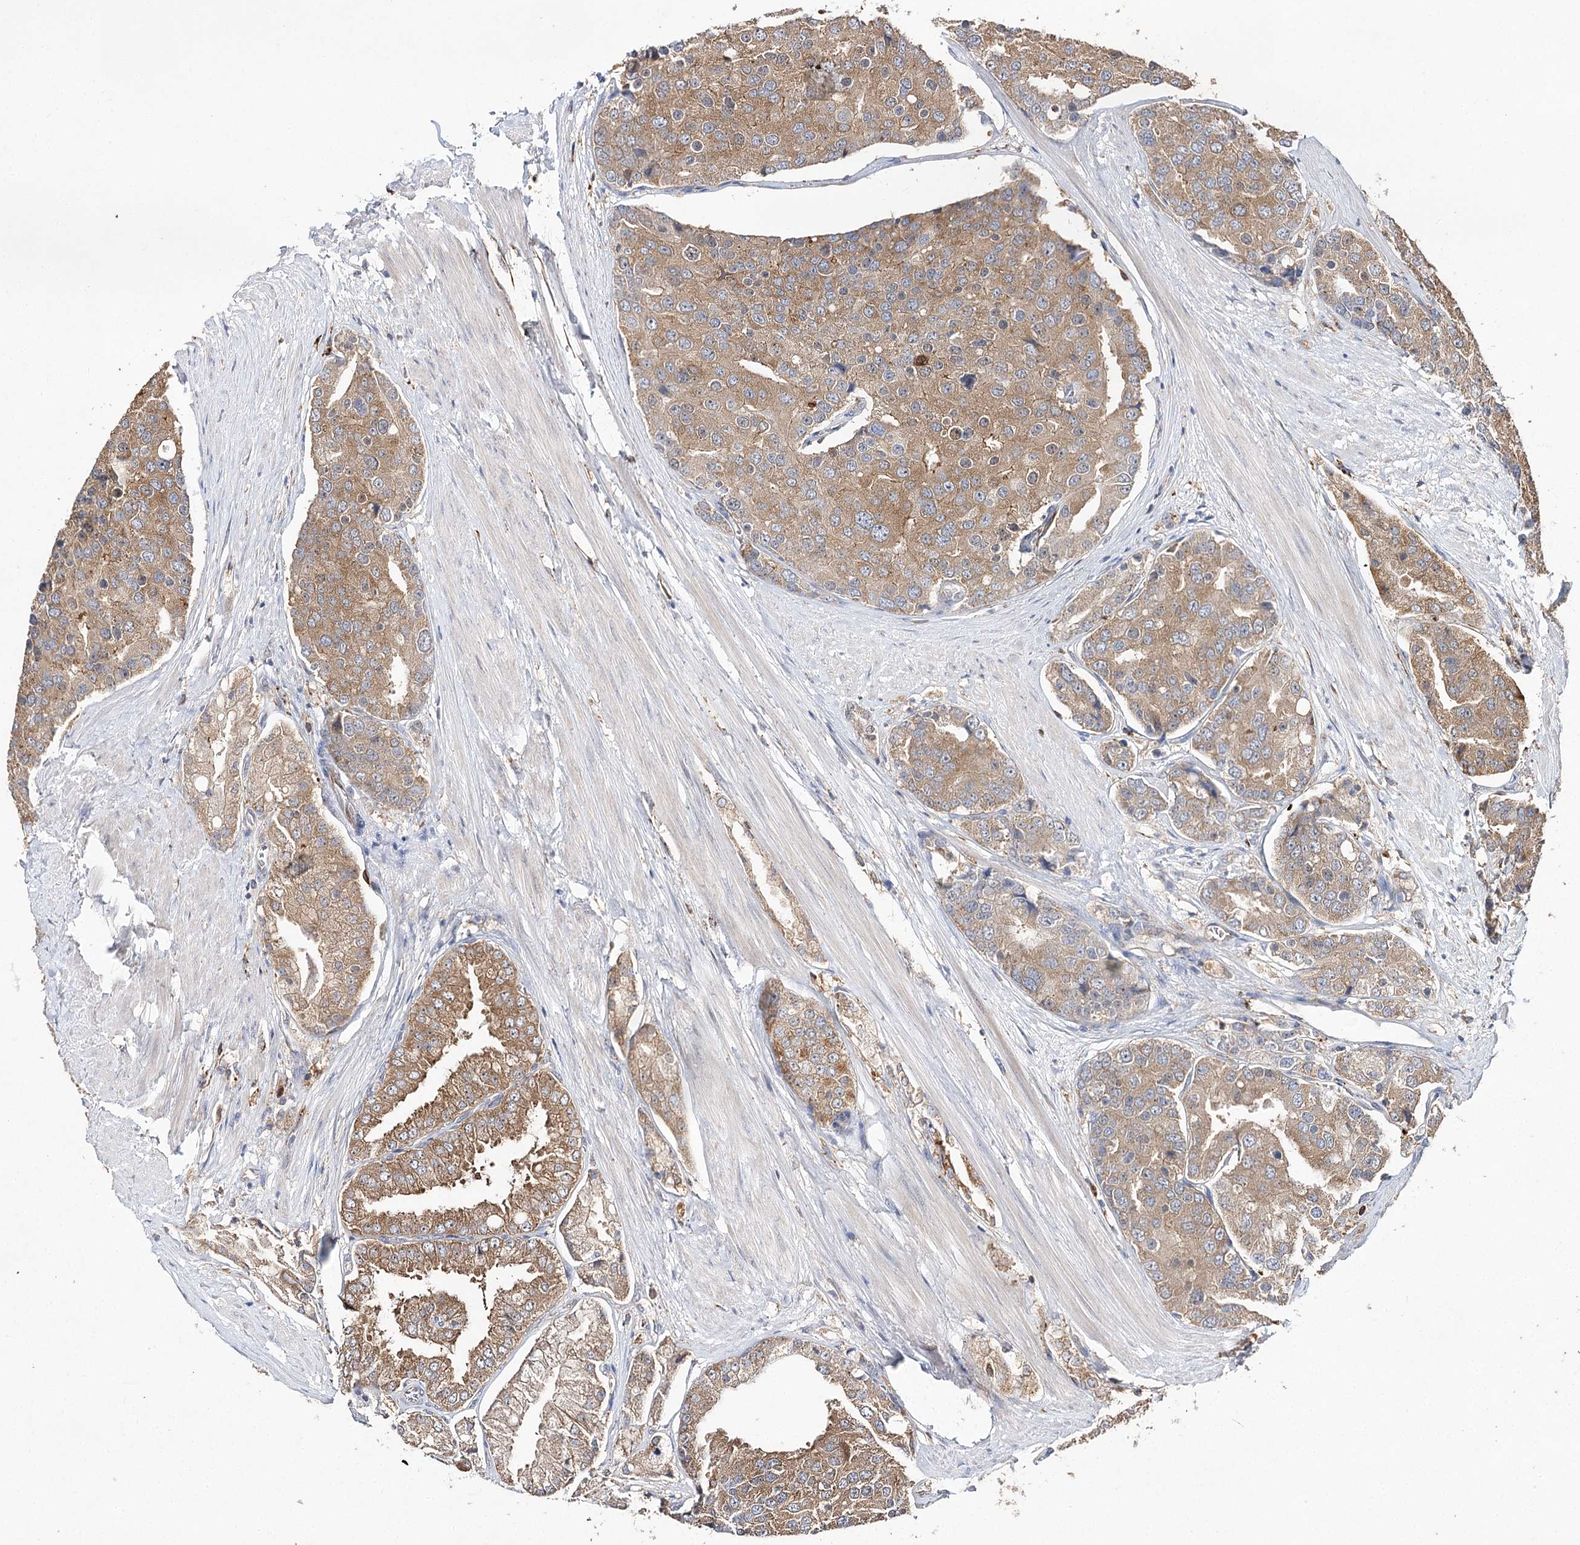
{"staining": {"intensity": "moderate", "quantity": ">75%", "location": "cytoplasmic/membranous"}, "tissue": "prostate cancer", "cell_type": "Tumor cells", "image_type": "cancer", "snomed": [{"axis": "morphology", "description": "Adenocarcinoma, High grade"}, {"axis": "topography", "description": "Prostate"}], "caption": "The micrograph displays staining of prostate high-grade adenocarcinoma, revealing moderate cytoplasmic/membranous protein staining (brown color) within tumor cells.", "gene": "DMXL1", "patient": {"sex": "male", "age": 50}}